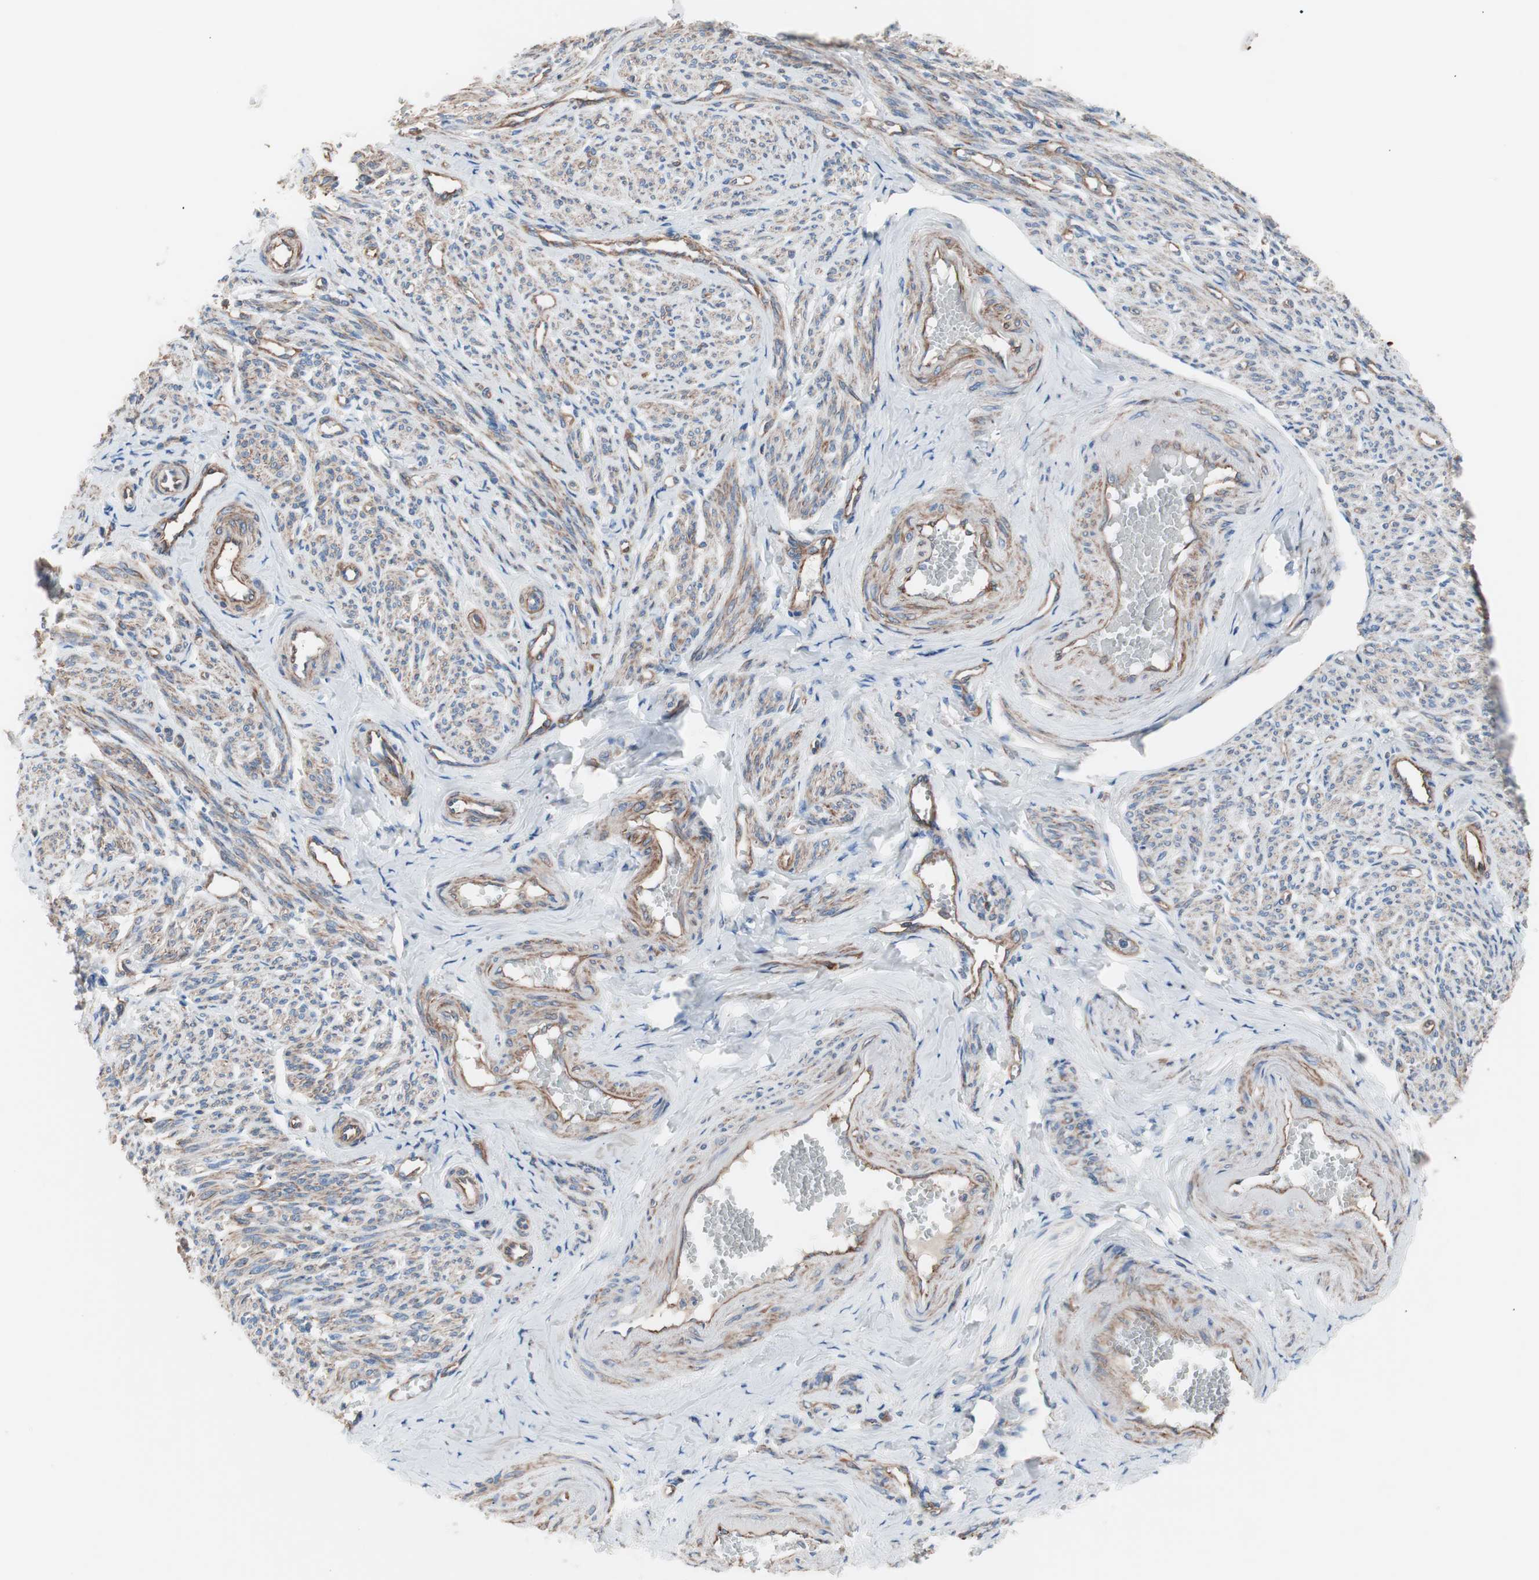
{"staining": {"intensity": "weak", "quantity": "25%-75%", "location": "cytoplasmic/membranous"}, "tissue": "smooth muscle", "cell_type": "Smooth muscle cells", "image_type": "normal", "snomed": [{"axis": "morphology", "description": "Normal tissue, NOS"}, {"axis": "topography", "description": "Smooth muscle"}], "caption": "Immunohistochemical staining of normal human smooth muscle shows weak cytoplasmic/membranous protein expression in about 25%-75% of smooth muscle cells. (brown staining indicates protein expression, while blue staining denotes nuclei).", "gene": "GPR160", "patient": {"sex": "female", "age": 65}}